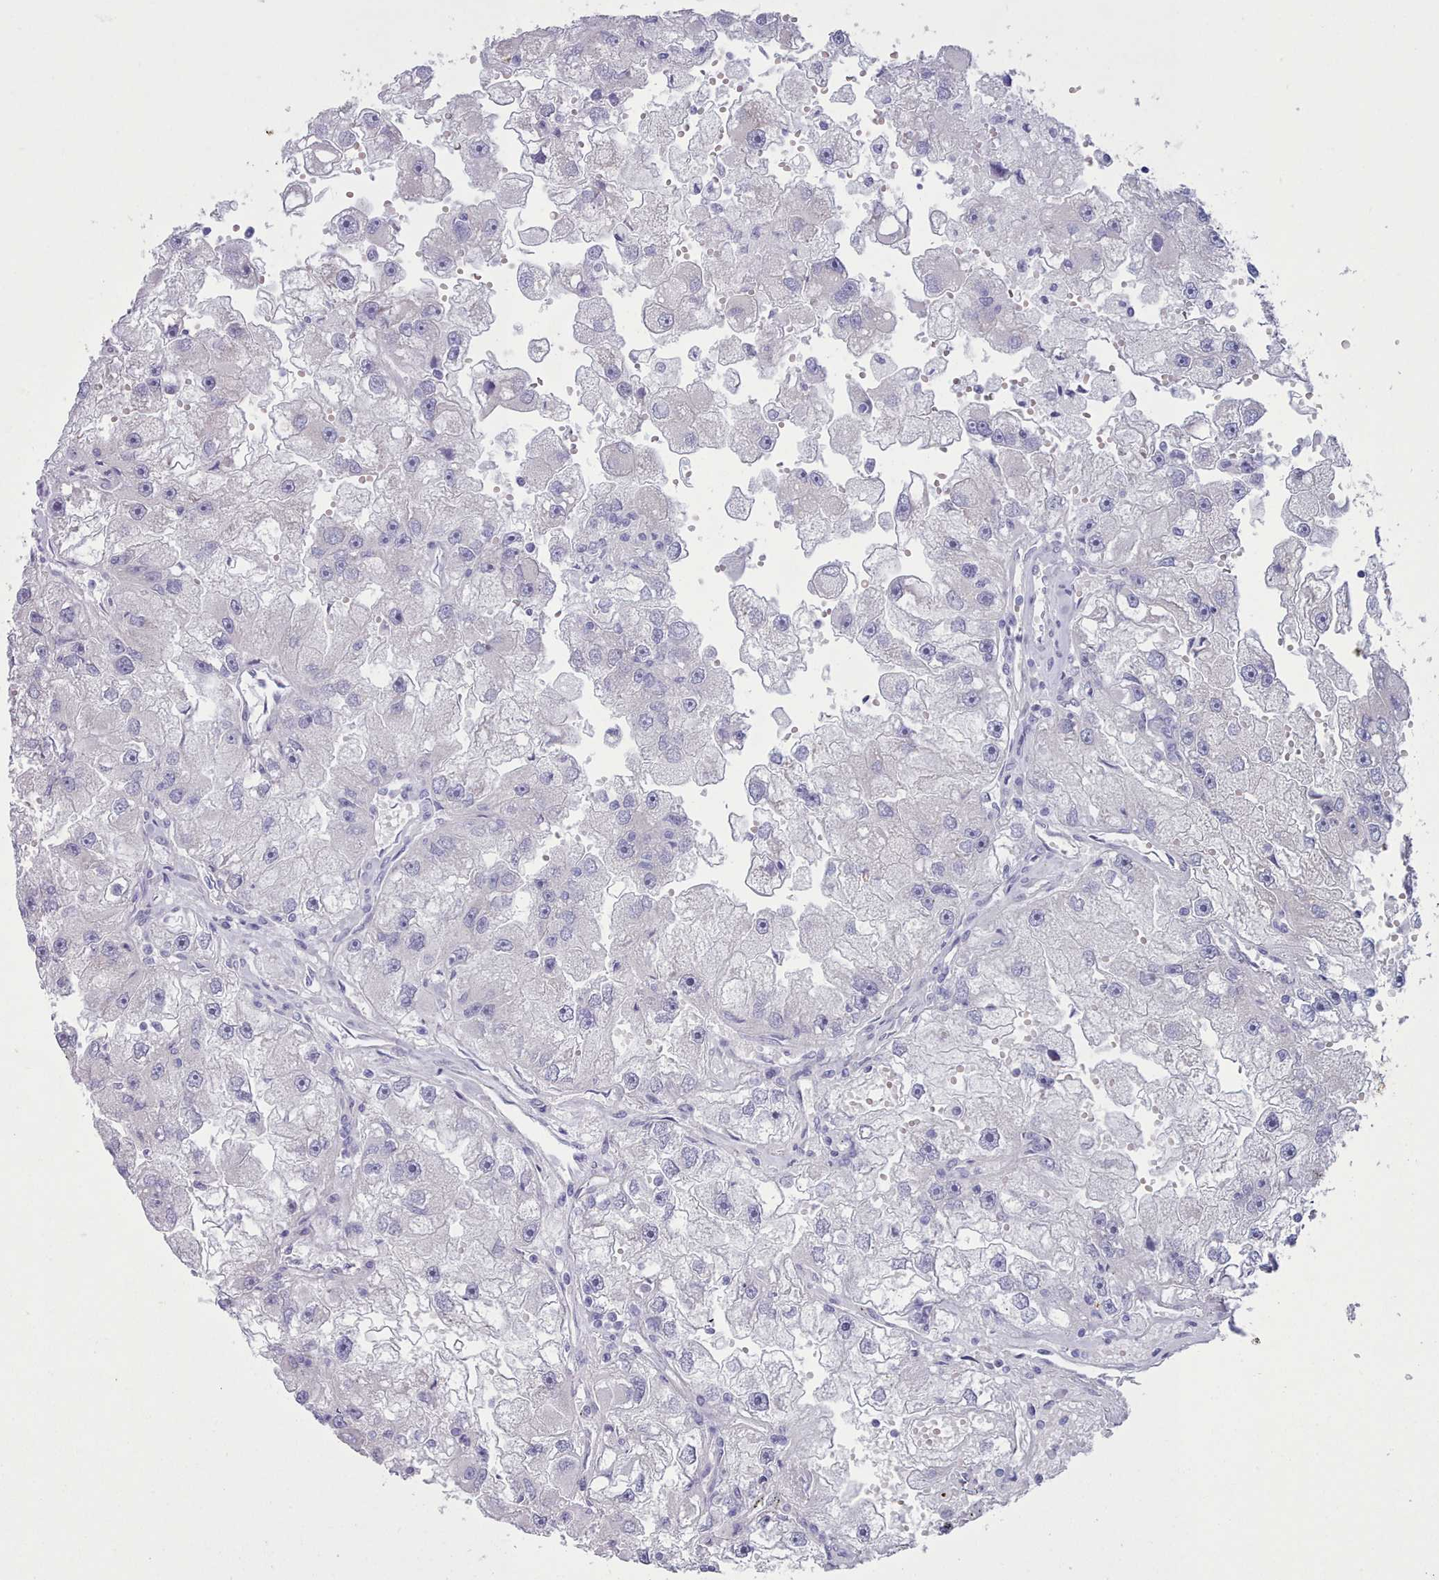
{"staining": {"intensity": "negative", "quantity": "none", "location": "none"}, "tissue": "renal cancer", "cell_type": "Tumor cells", "image_type": "cancer", "snomed": [{"axis": "morphology", "description": "Adenocarcinoma, NOS"}, {"axis": "topography", "description": "Kidney"}], "caption": "Adenocarcinoma (renal) stained for a protein using immunohistochemistry (IHC) shows no expression tumor cells.", "gene": "TMEM253", "patient": {"sex": "male", "age": 63}}